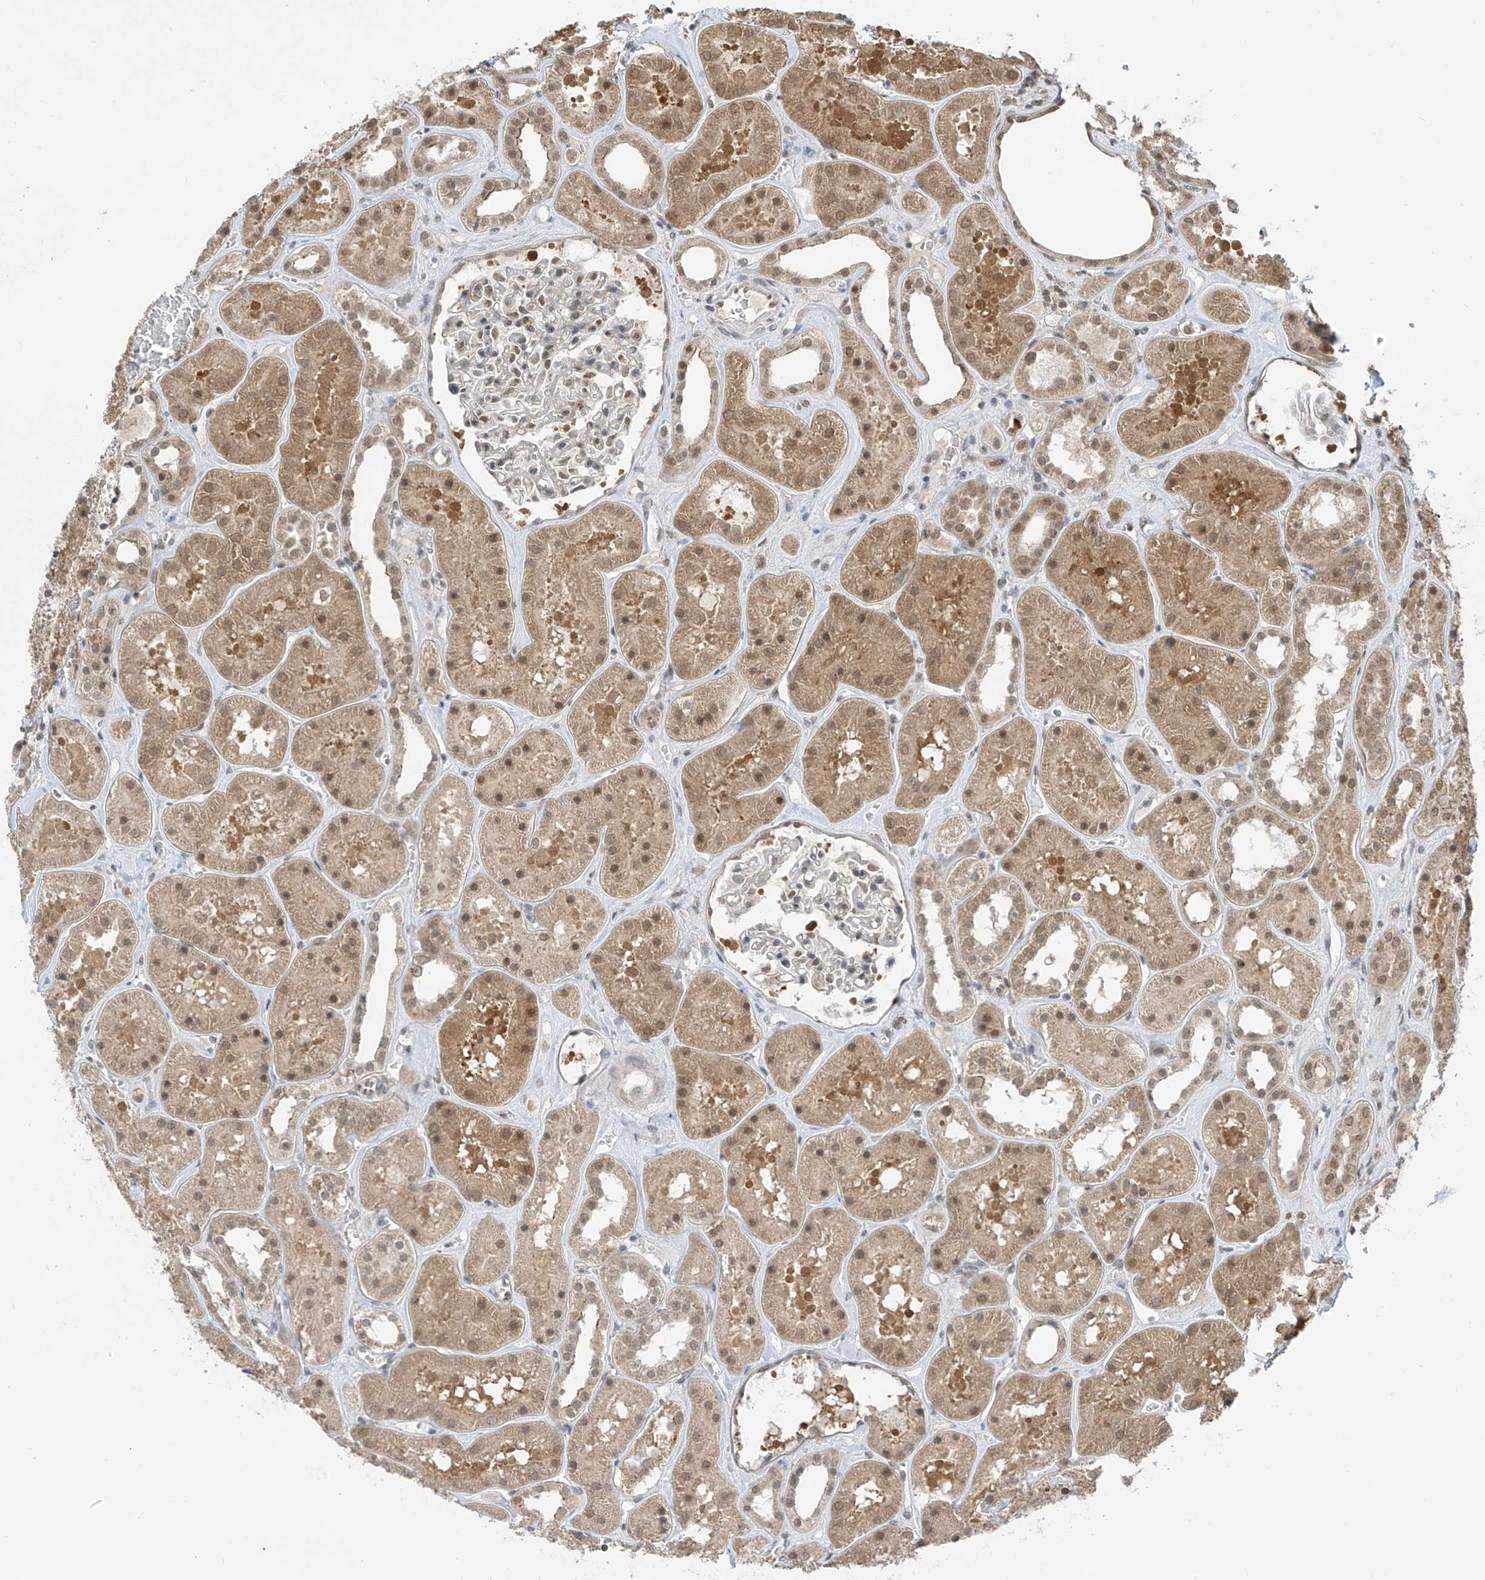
{"staining": {"intensity": "weak", "quantity": "25%-75%", "location": "nuclear"}, "tissue": "kidney", "cell_type": "Cells in glomeruli", "image_type": "normal", "snomed": [{"axis": "morphology", "description": "Normal tissue, NOS"}, {"axis": "topography", "description": "Kidney"}], "caption": "Immunohistochemical staining of unremarkable kidney displays weak nuclear protein expression in approximately 25%-75% of cells in glomeruli.", "gene": "LCOR", "patient": {"sex": "female", "age": 41}}